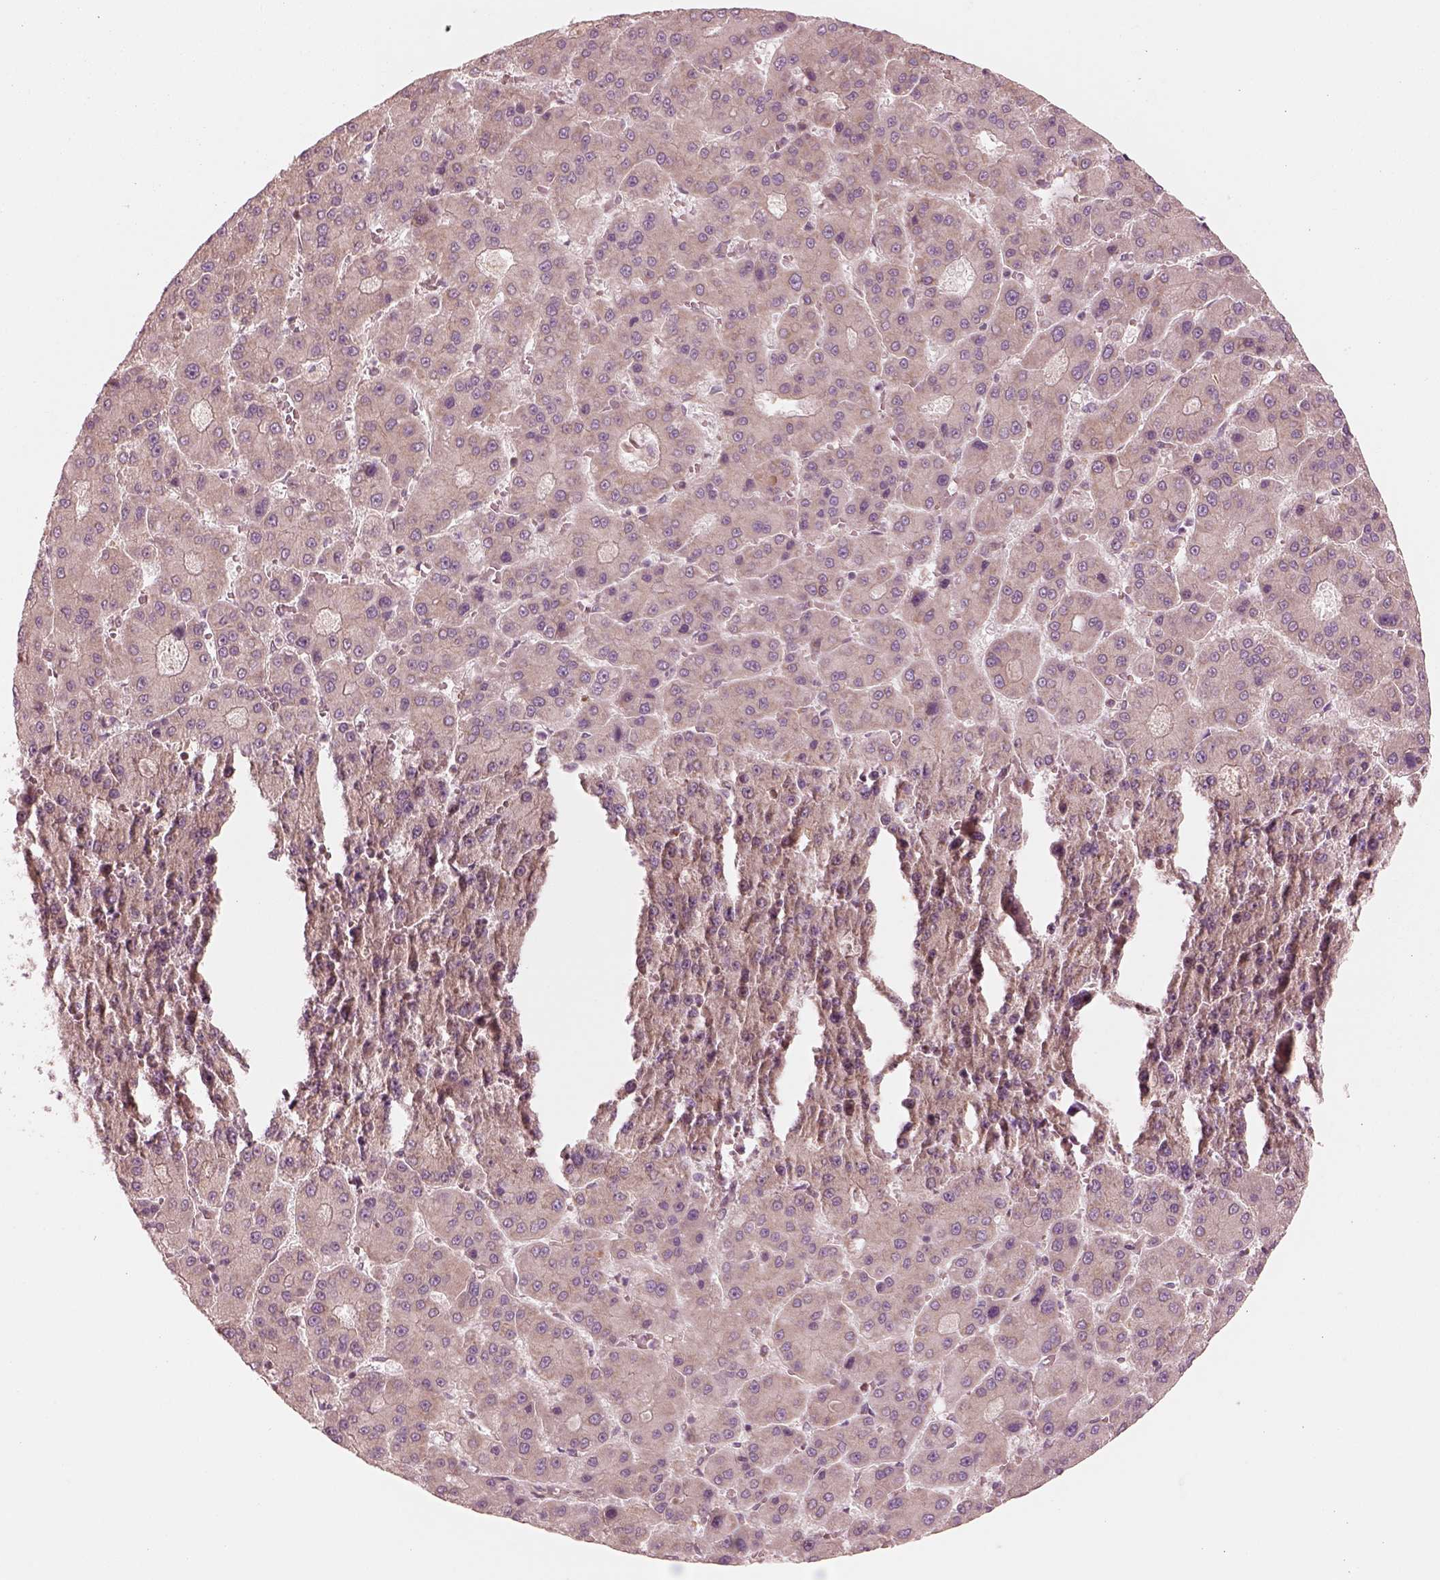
{"staining": {"intensity": "weak", "quantity": ">75%", "location": "cytoplasmic/membranous"}, "tissue": "liver cancer", "cell_type": "Tumor cells", "image_type": "cancer", "snomed": [{"axis": "morphology", "description": "Carcinoma, Hepatocellular, NOS"}, {"axis": "topography", "description": "Liver"}], "caption": "Brown immunohistochemical staining in liver cancer (hepatocellular carcinoma) shows weak cytoplasmic/membranous positivity in about >75% of tumor cells. The protein of interest is shown in brown color, while the nuclei are stained blue.", "gene": "CNOT2", "patient": {"sex": "male", "age": 70}}